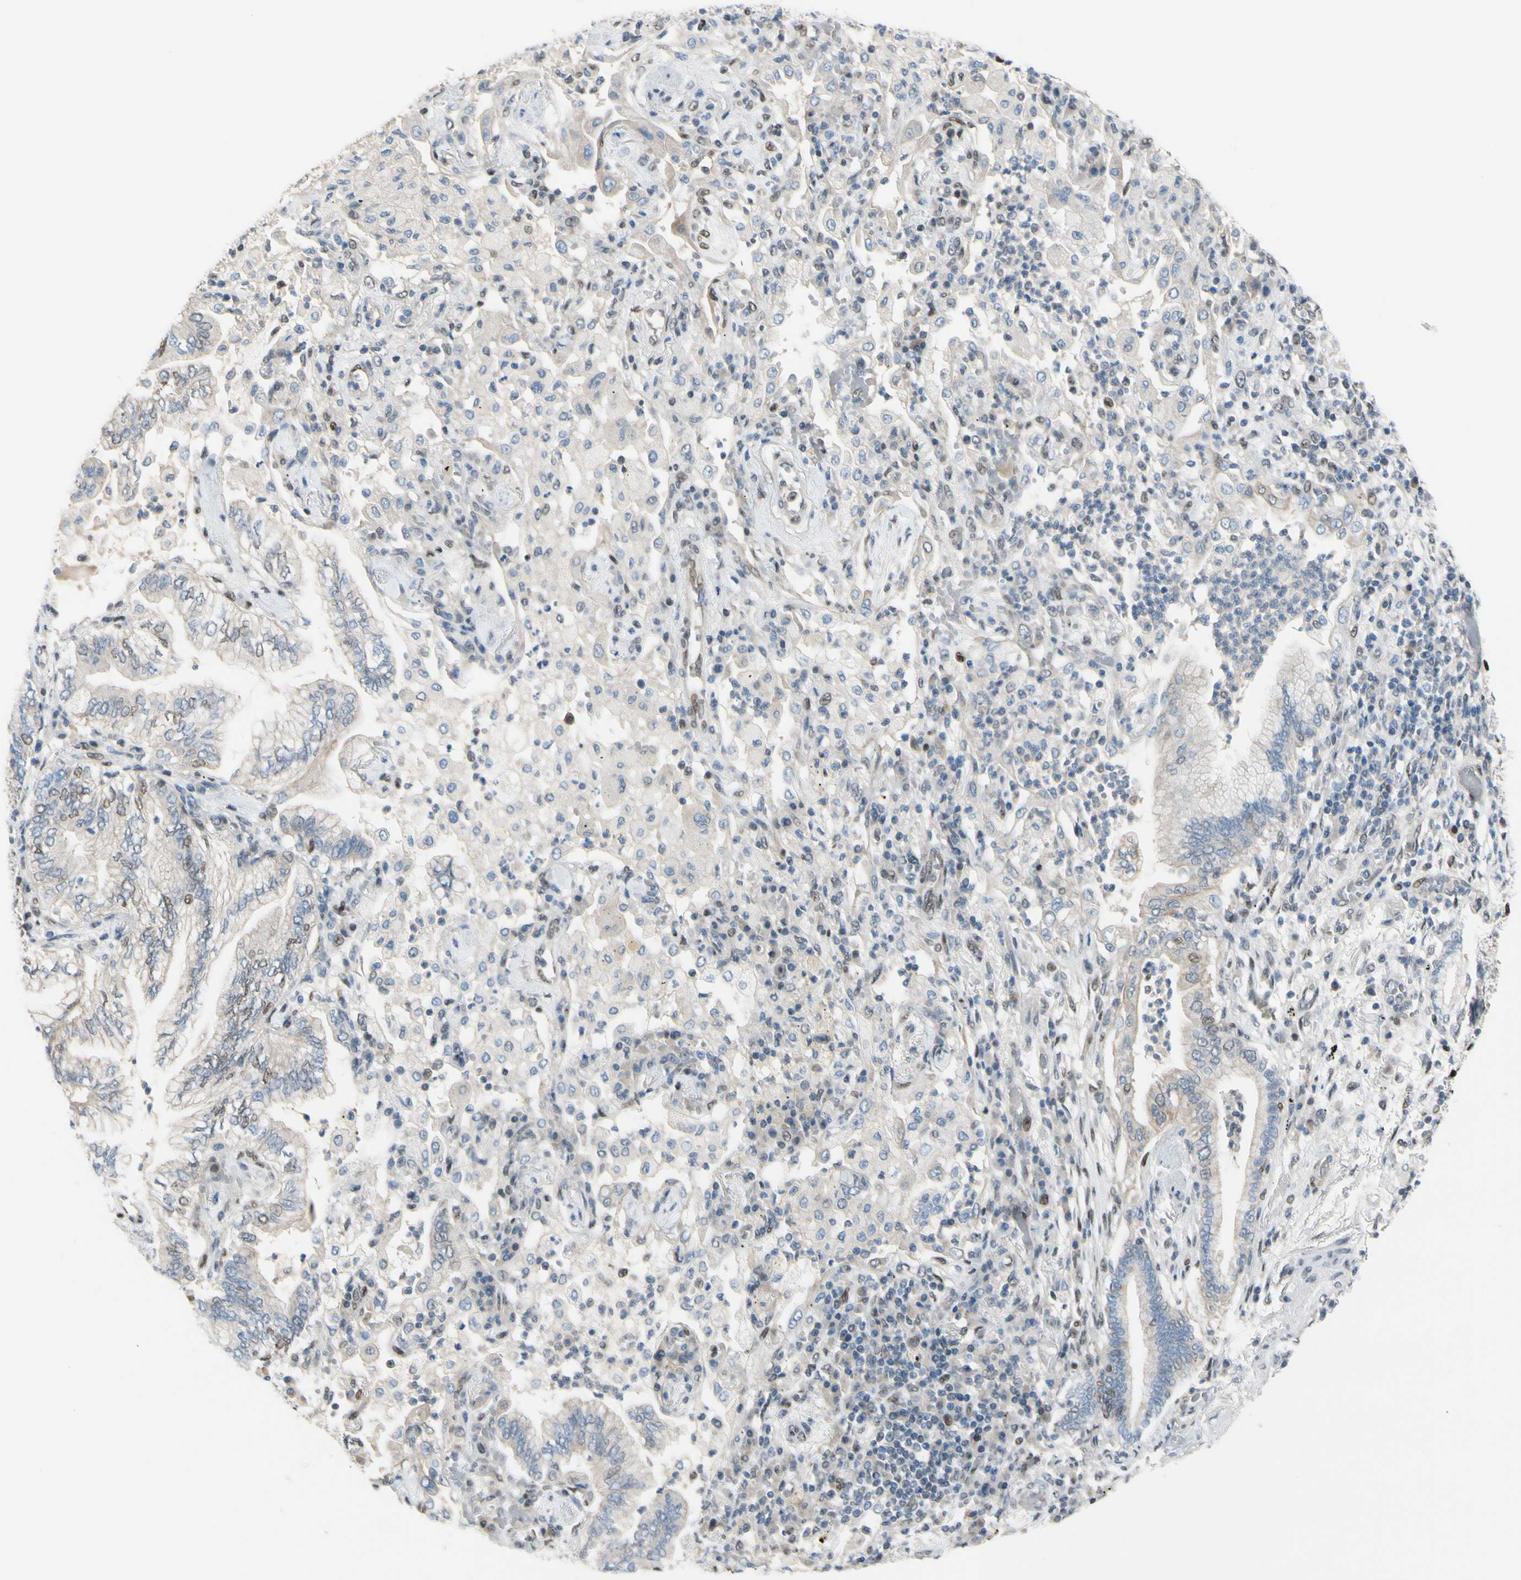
{"staining": {"intensity": "weak", "quantity": "<25%", "location": "nuclear"}, "tissue": "lung cancer", "cell_type": "Tumor cells", "image_type": "cancer", "snomed": [{"axis": "morphology", "description": "Normal tissue, NOS"}, {"axis": "morphology", "description": "Adenocarcinoma, NOS"}, {"axis": "topography", "description": "Bronchus"}, {"axis": "topography", "description": "Lung"}], "caption": "Adenocarcinoma (lung) stained for a protein using IHC displays no staining tumor cells.", "gene": "SUFU", "patient": {"sex": "female", "age": 70}}